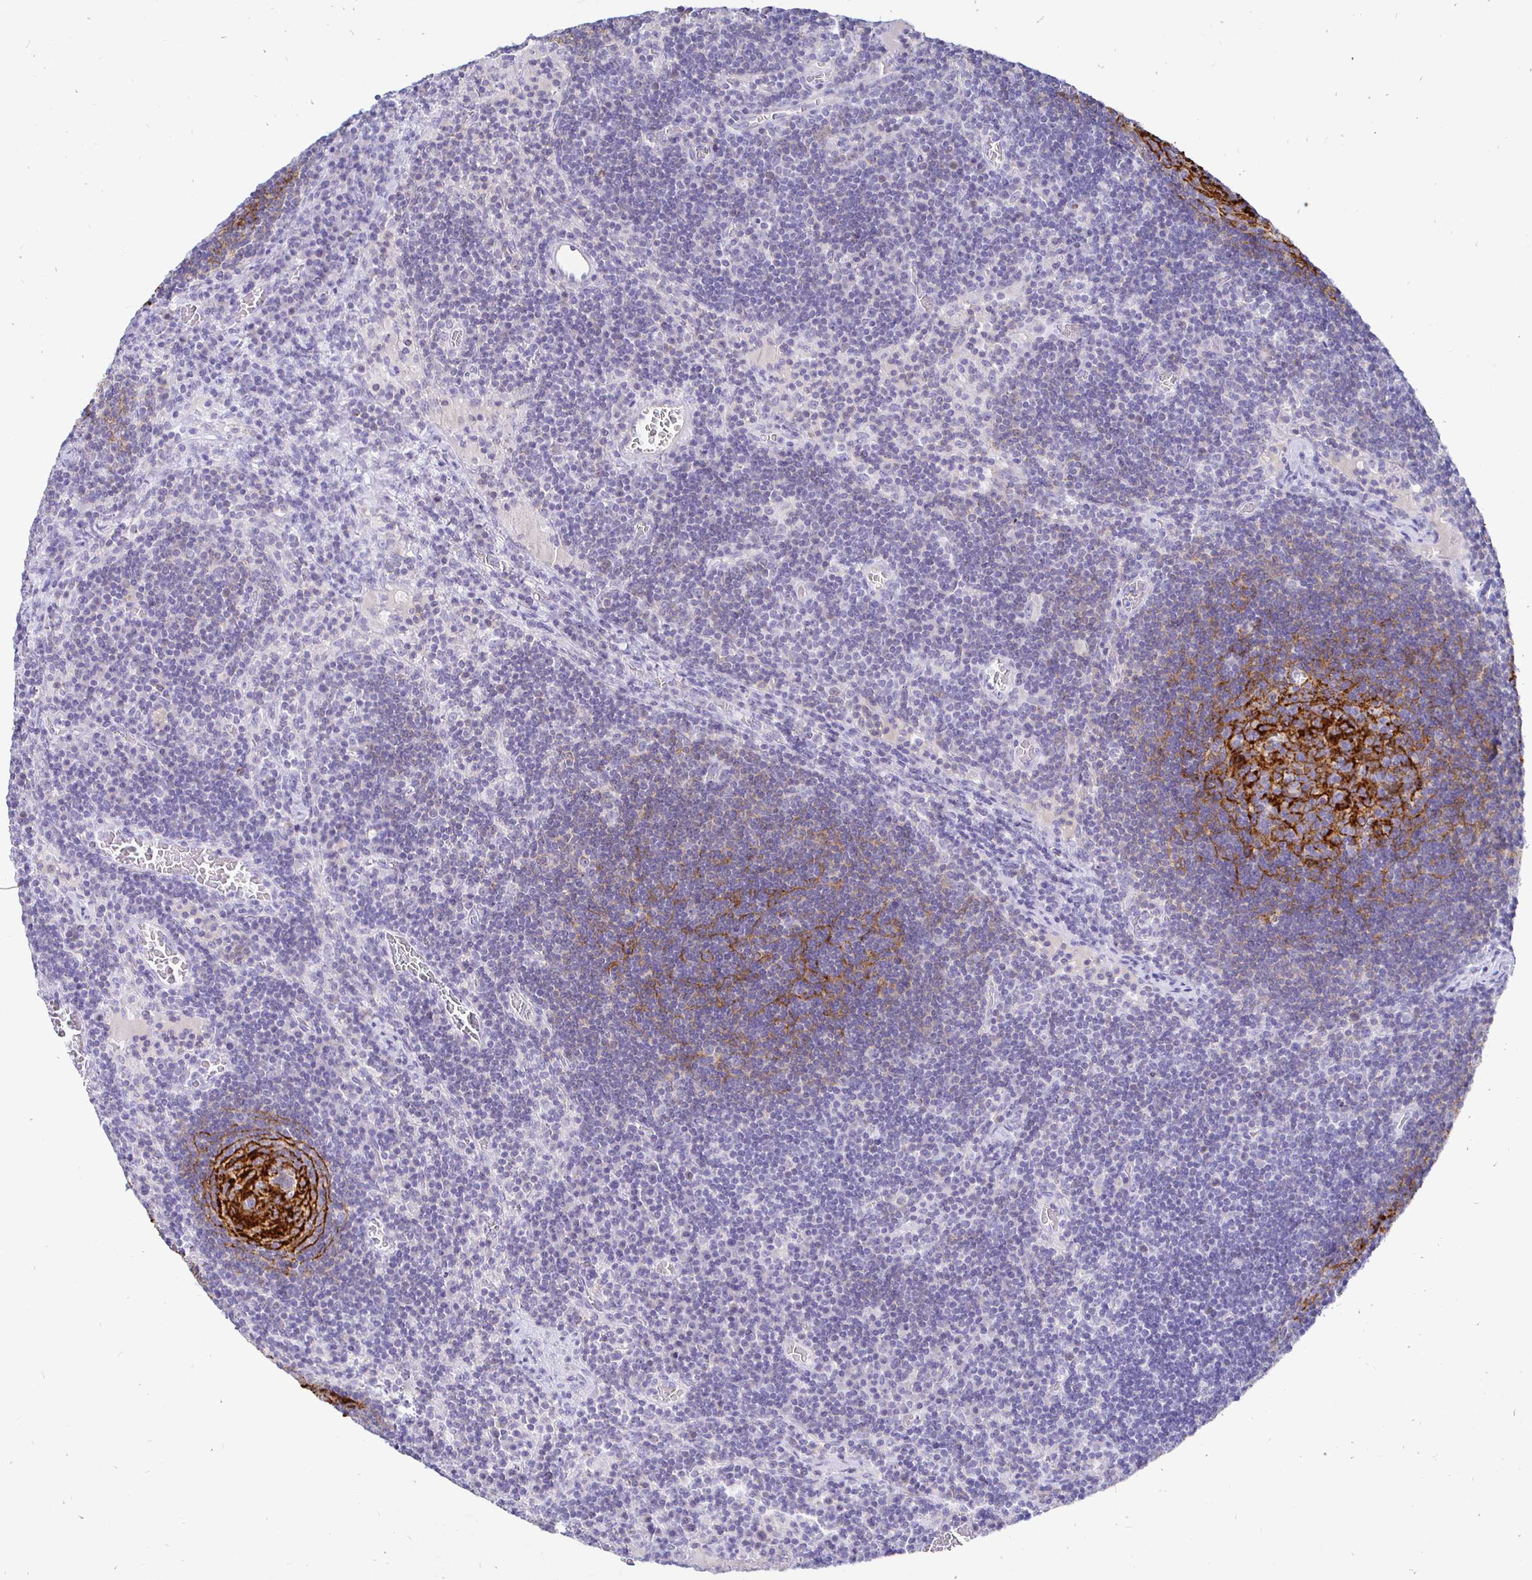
{"staining": {"intensity": "strong", "quantity": "25%-75%", "location": "cytoplasmic/membranous"}, "tissue": "lymph node", "cell_type": "Germinal center cells", "image_type": "normal", "snomed": [{"axis": "morphology", "description": "Normal tissue, NOS"}, {"axis": "topography", "description": "Lymph node"}], "caption": "Immunohistochemical staining of normal human lymph node displays high levels of strong cytoplasmic/membranous positivity in approximately 25%-75% of germinal center cells.", "gene": "CR2", "patient": {"sex": "male", "age": 67}}